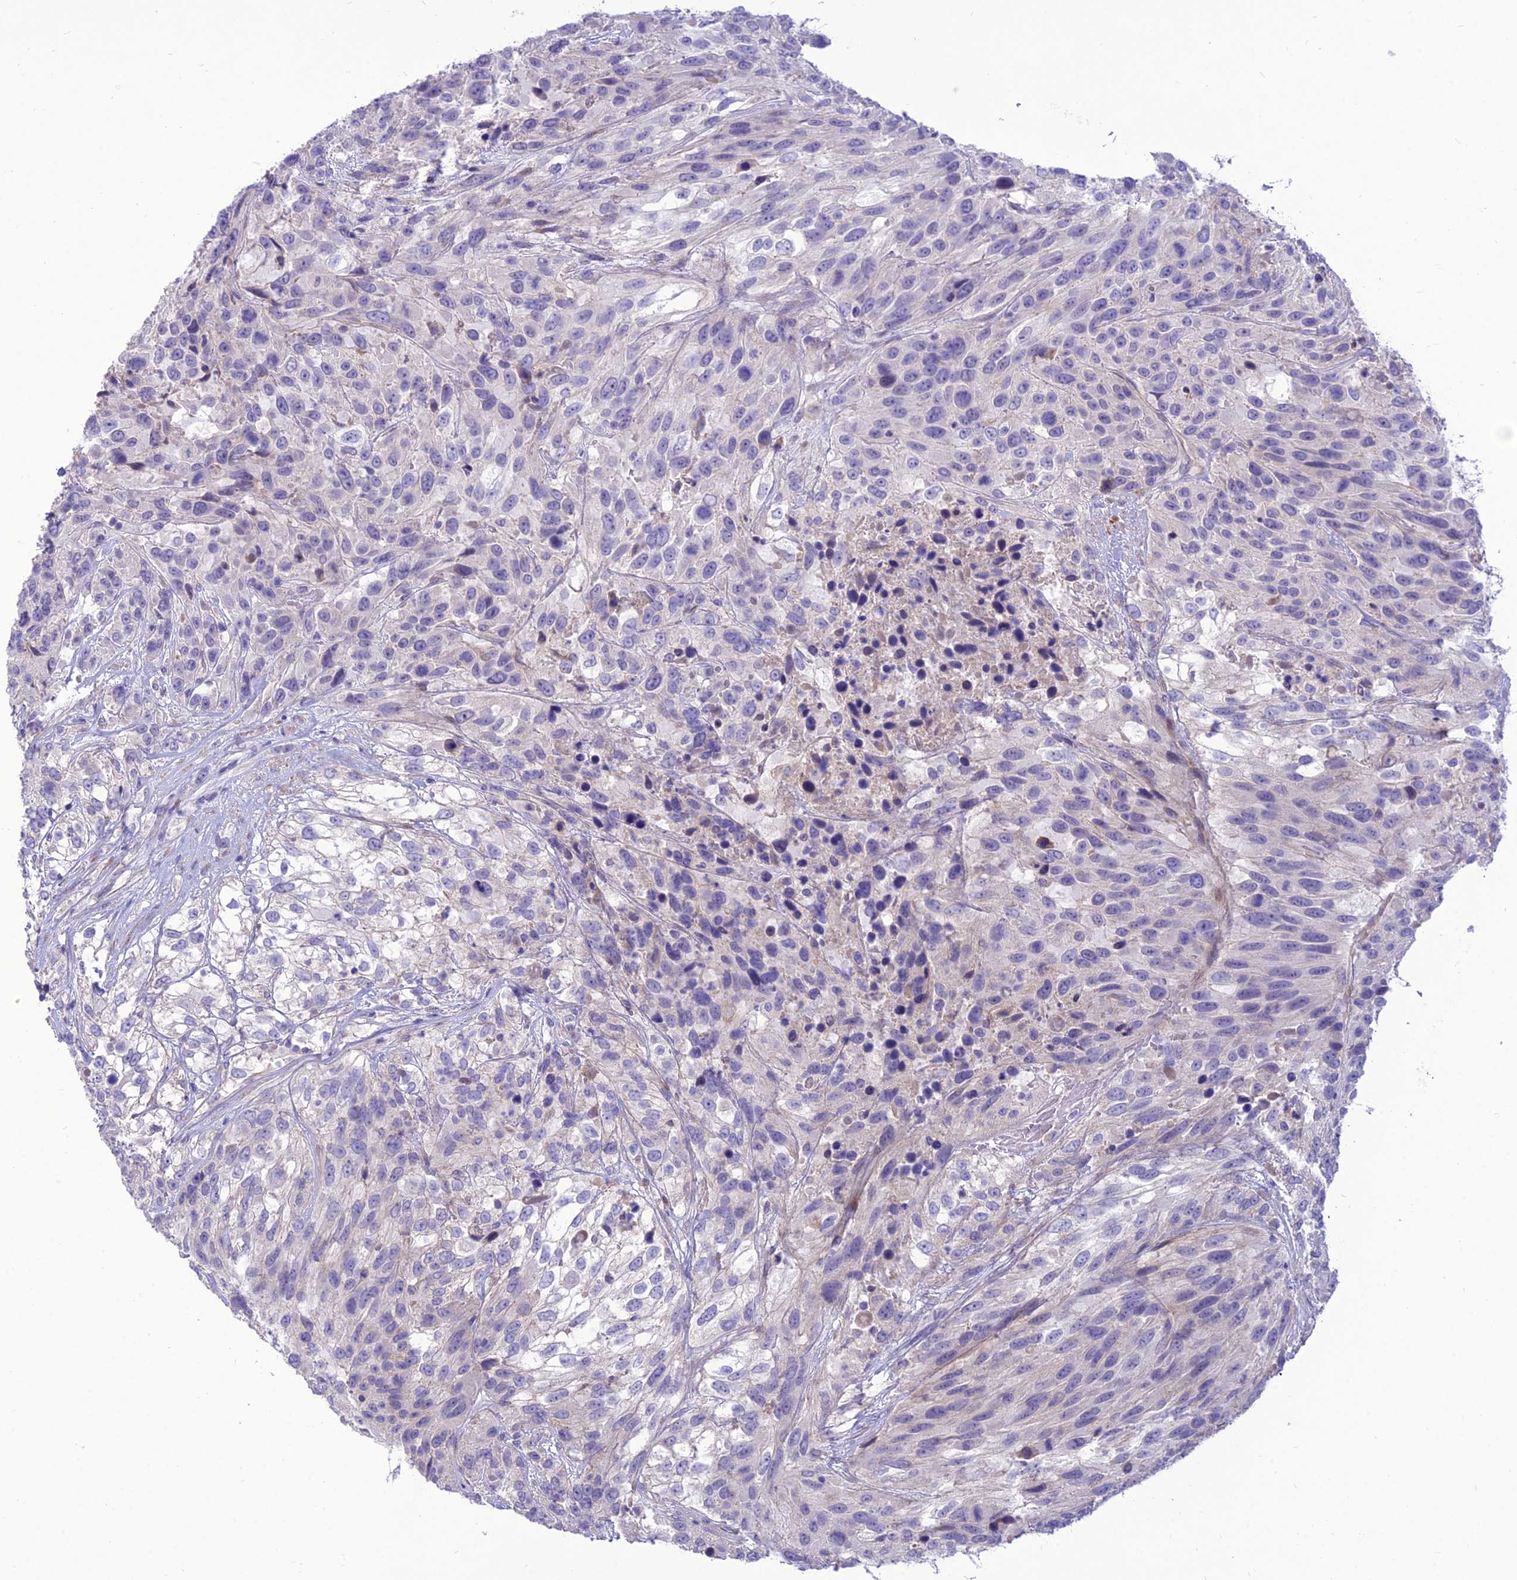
{"staining": {"intensity": "negative", "quantity": "none", "location": "none"}, "tissue": "urothelial cancer", "cell_type": "Tumor cells", "image_type": "cancer", "snomed": [{"axis": "morphology", "description": "Urothelial carcinoma, High grade"}, {"axis": "topography", "description": "Urinary bladder"}], "caption": "The immunohistochemistry image has no significant expression in tumor cells of urothelial cancer tissue.", "gene": "TEKT3", "patient": {"sex": "female", "age": 70}}